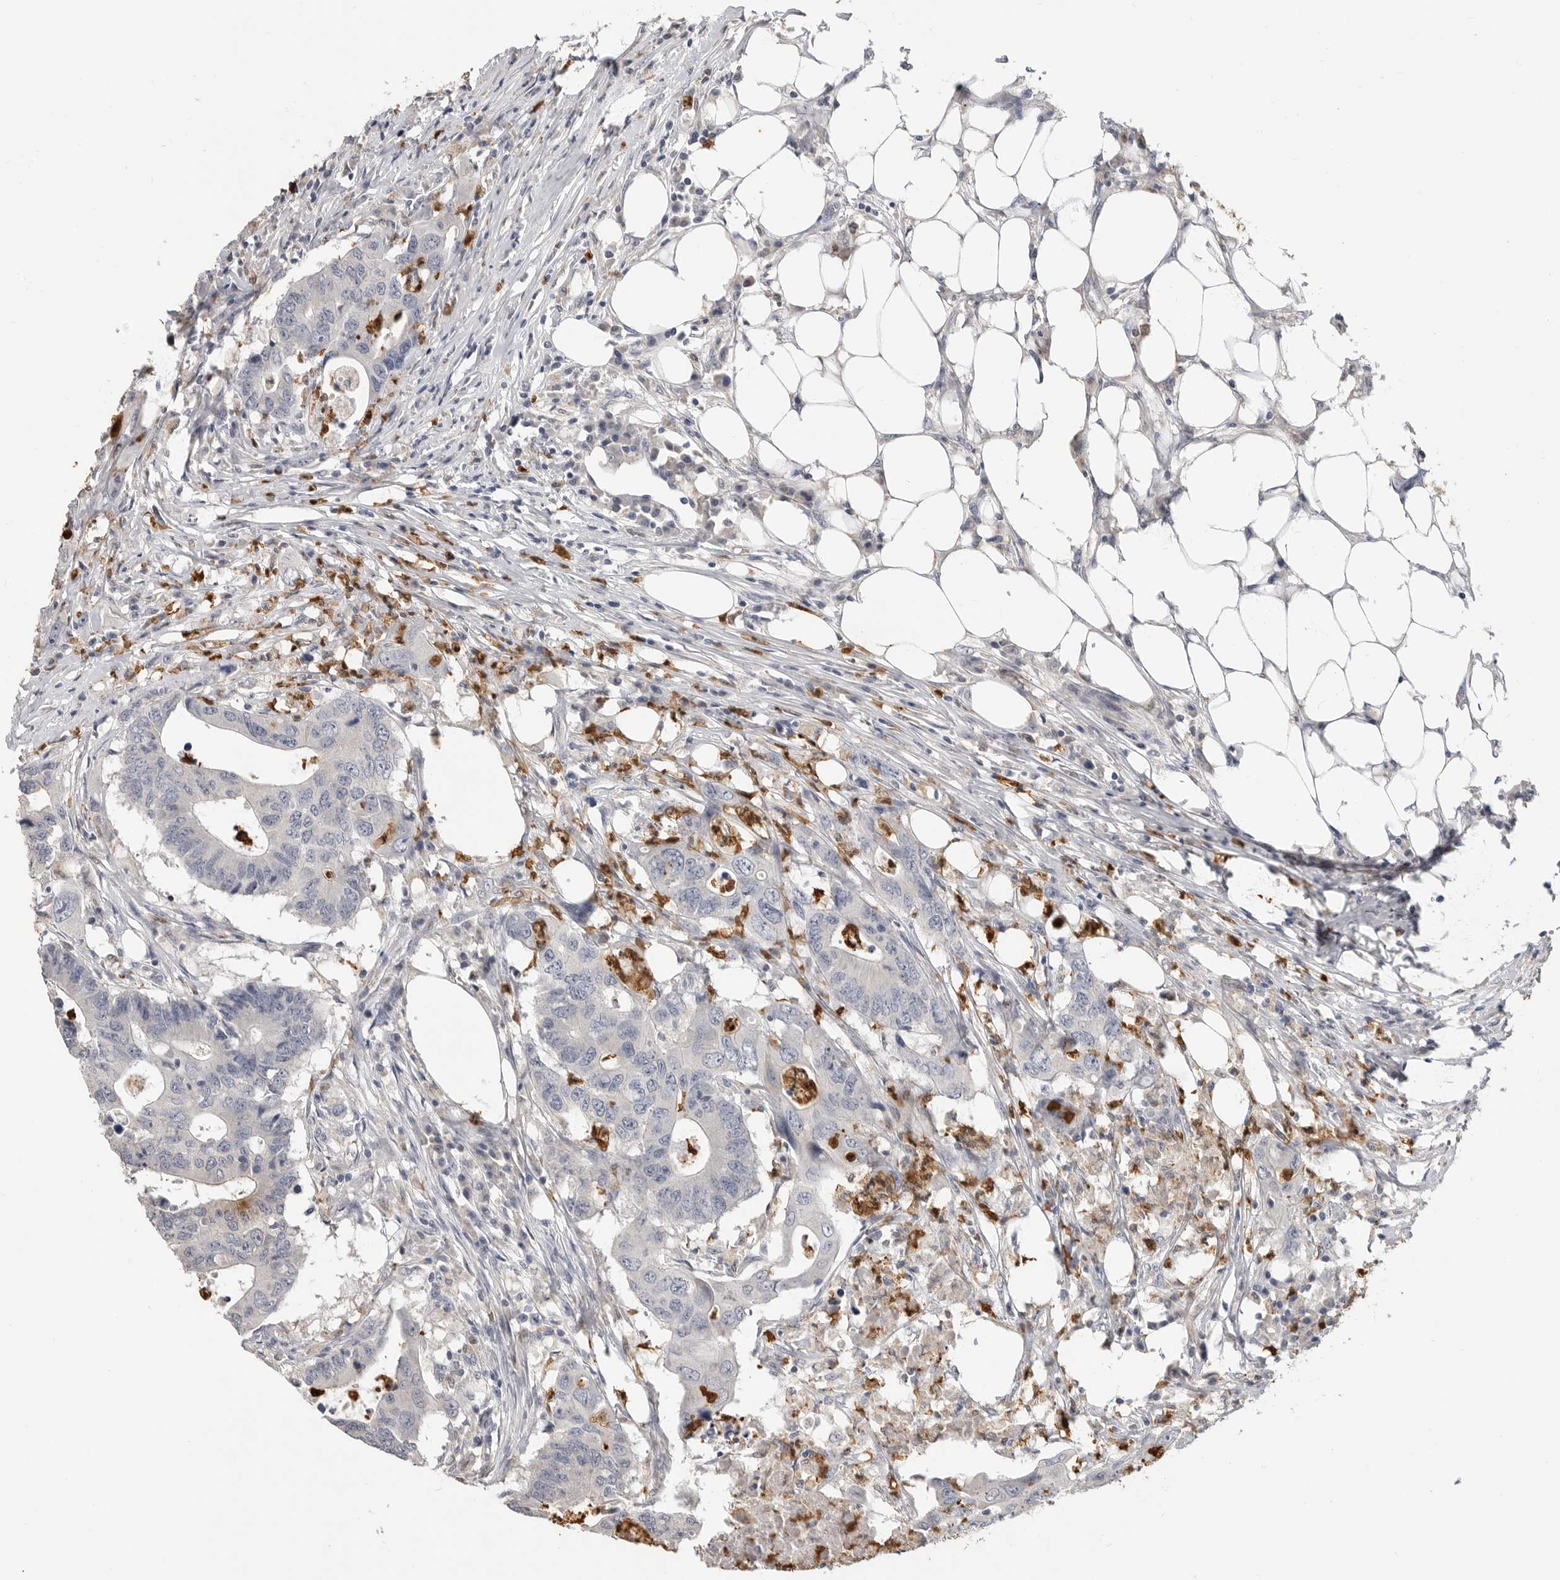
{"staining": {"intensity": "negative", "quantity": "none", "location": "none"}, "tissue": "colorectal cancer", "cell_type": "Tumor cells", "image_type": "cancer", "snomed": [{"axis": "morphology", "description": "Adenocarcinoma, NOS"}, {"axis": "topography", "description": "Colon"}], "caption": "DAB (3,3'-diaminobenzidine) immunohistochemical staining of adenocarcinoma (colorectal) shows no significant staining in tumor cells. Nuclei are stained in blue.", "gene": "LTBR", "patient": {"sex": "male", "age": 71}}